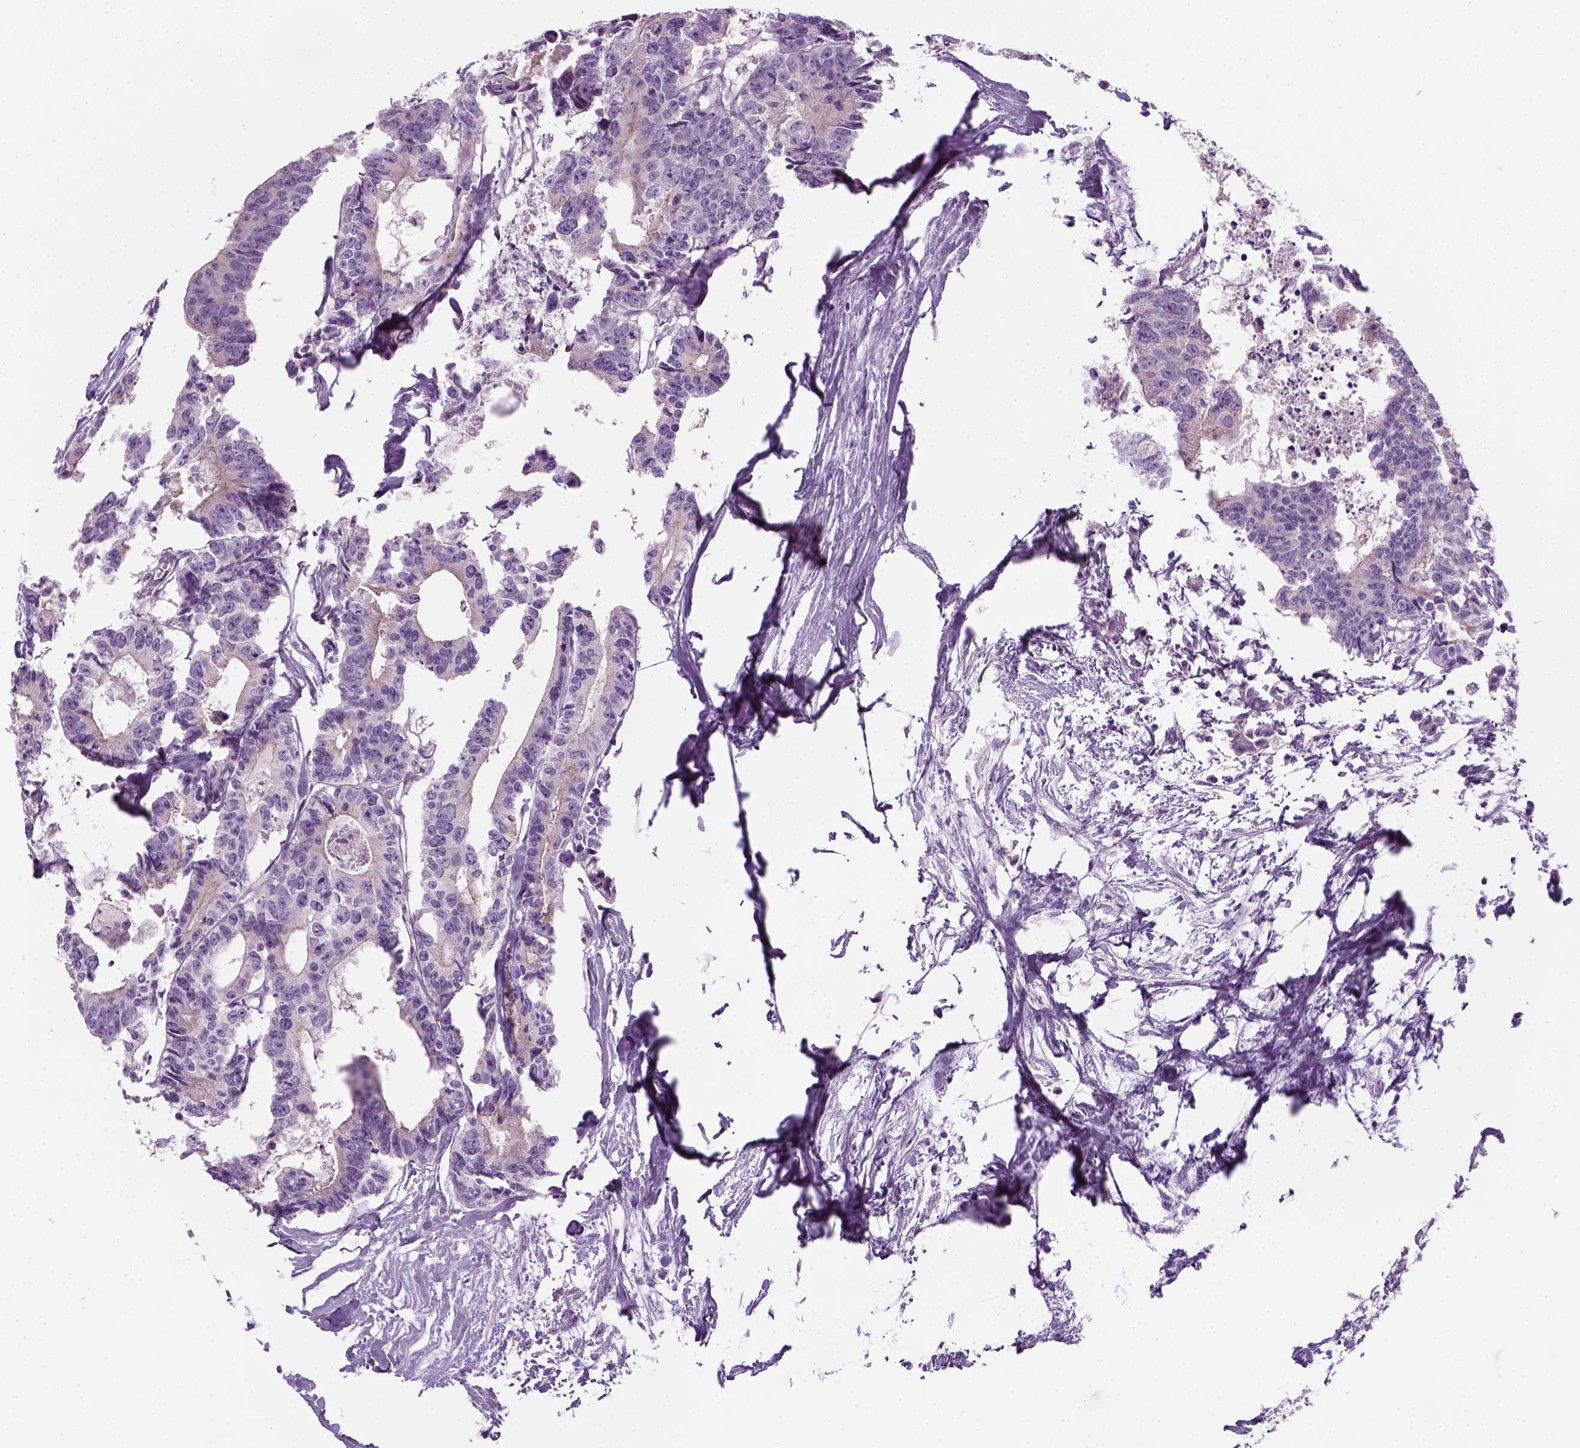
{"staining": {"intensity": "negative", "quantity": "none", "location": "none"}, "tissue": "colorectal cancer", "cell_type": "Tumor cells", "image_type": "cancer", "snomed": [{"axis": "morphology", "description": "Adenocarcinoma, NOS"}, {"axis": "topography", "description": "Rectum"}], "caption": "DAB (3,3'-diaminobenzidine) immunohistochemical staining of colorectal cancer demonstrates no significant expression in tumor cells. (Stains: DAB (3,3'-diaminobenzidine) immunohistochemistry with hematoxylin counter stain, Microscopy: brightfield microscopy at high magnification).", "gene": "IL4", "patient": {"sex": "male", "age": 57}}